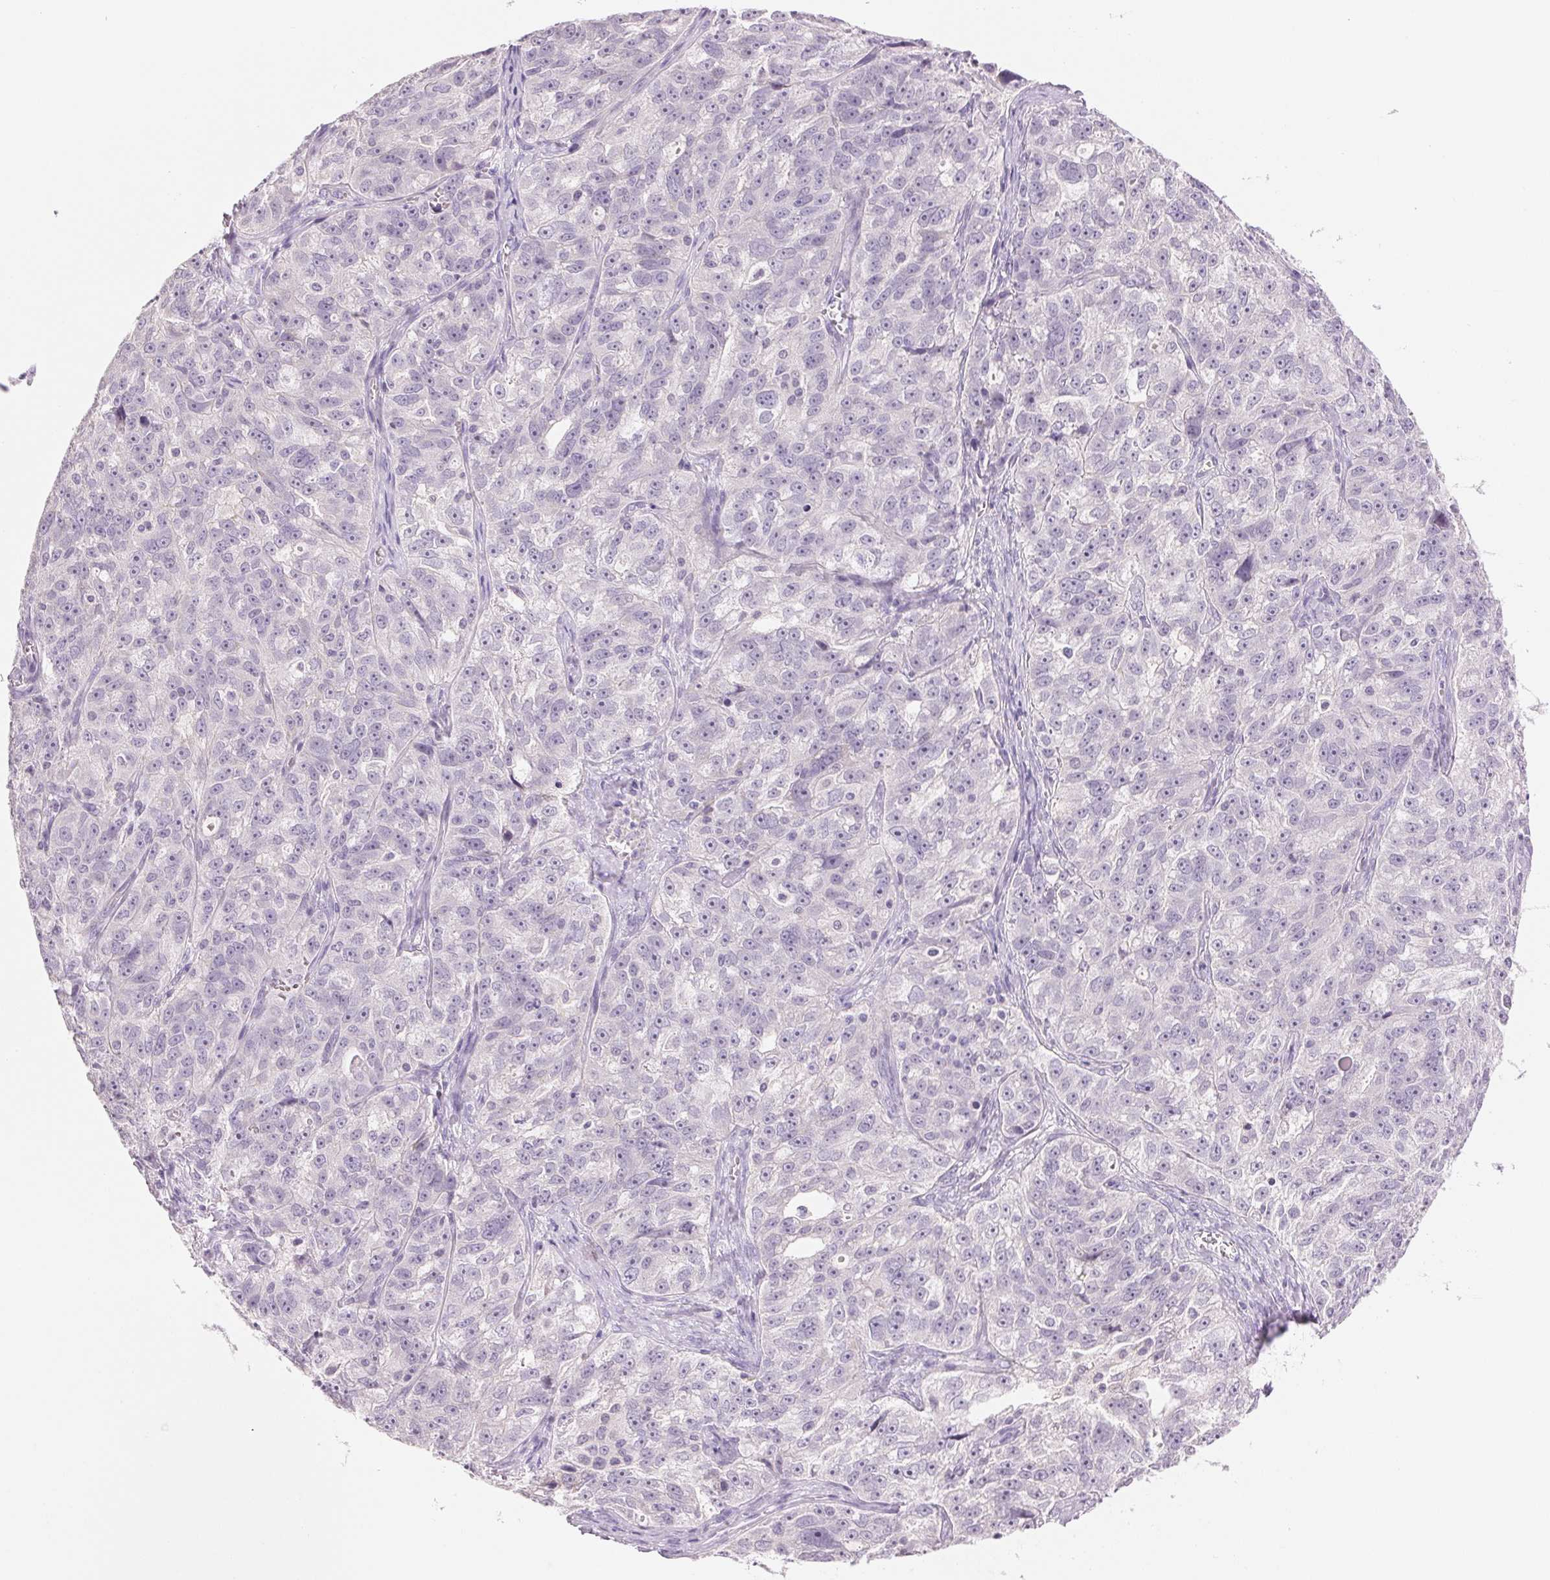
{"staining": {"intensity": "negative", "quantity": "none", "location": "none"}, "tissue": "ovarian cancer", "cell_type": "Tumor cells", "image_type": "cancer", "snomed": [{"axis": "morphology", "description": "Cystadenocarcinoma, serous, NOS"}, {"axis": "topography", "description": "Ovary"}], "caption": "A high-resolution micrograph shows IHC staining of ovarian serous cystadenocarcinoma, which demonstrates no significant expression in tumor cells.", "gene": "CYP11B1", "patient": {"sex": "female", "age": 51}}